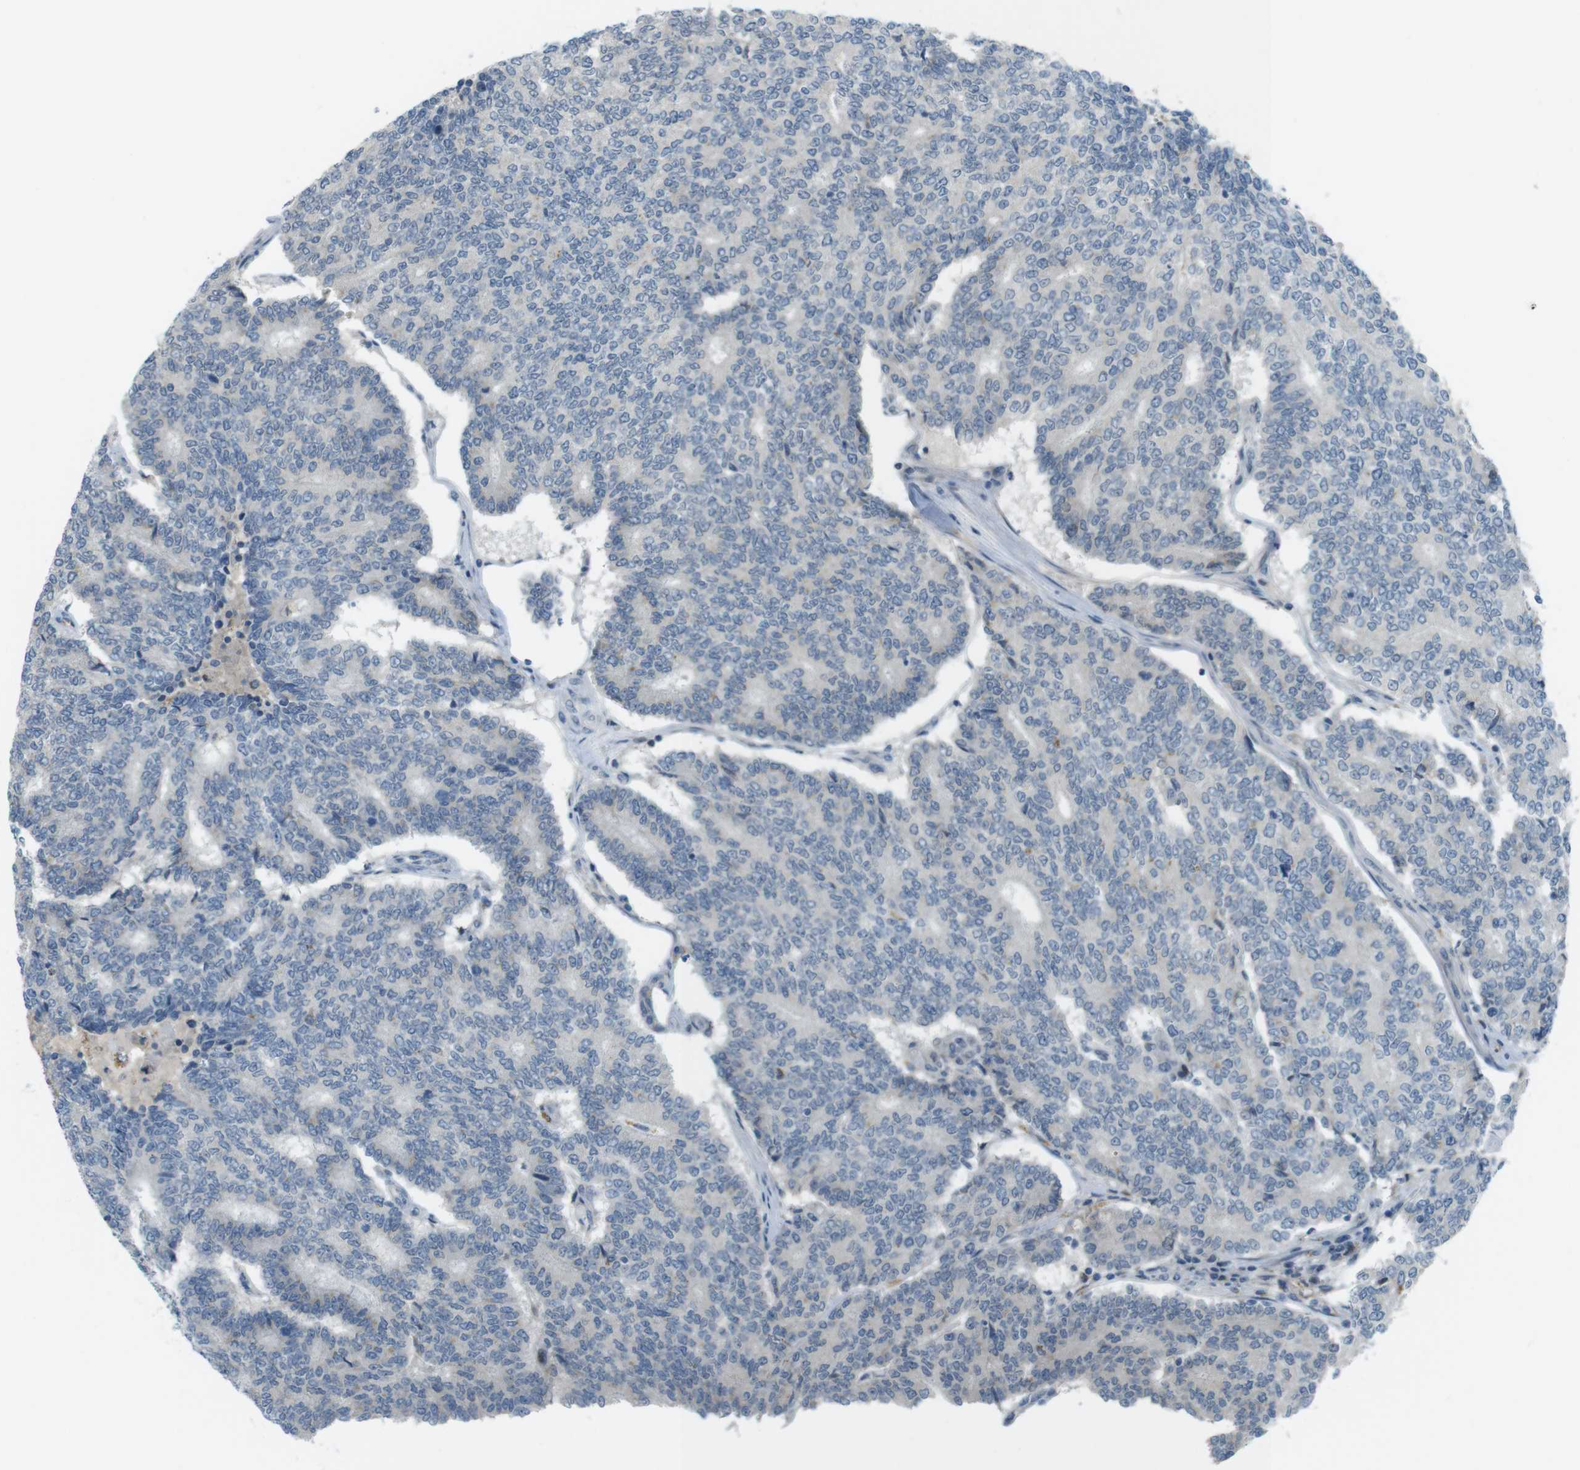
{"staining": {"intensity": "negative", "quantity": "none", "location": "none"}, "tissue": "prostate cancer", "cell_type": "Tumor cells", "image_type": "cancer", "snomed": [{"axis": "morphology", "description": "Normal tissue, NOS"}, {"axis": "morphology", "description": "Adenocarcinoma, High grade"}, {"axis": "topography", "description": "Prostate"}, {"axis": "topography", "description": "Seminal veicle"}], "caption": "This is an IHC photomicrograph of human adenocarcinoma (high-grade) (prostate). There is no positivity in tumor cells.", "gene": "UGT8", "patient": {"sex": "male", "age": 55}}